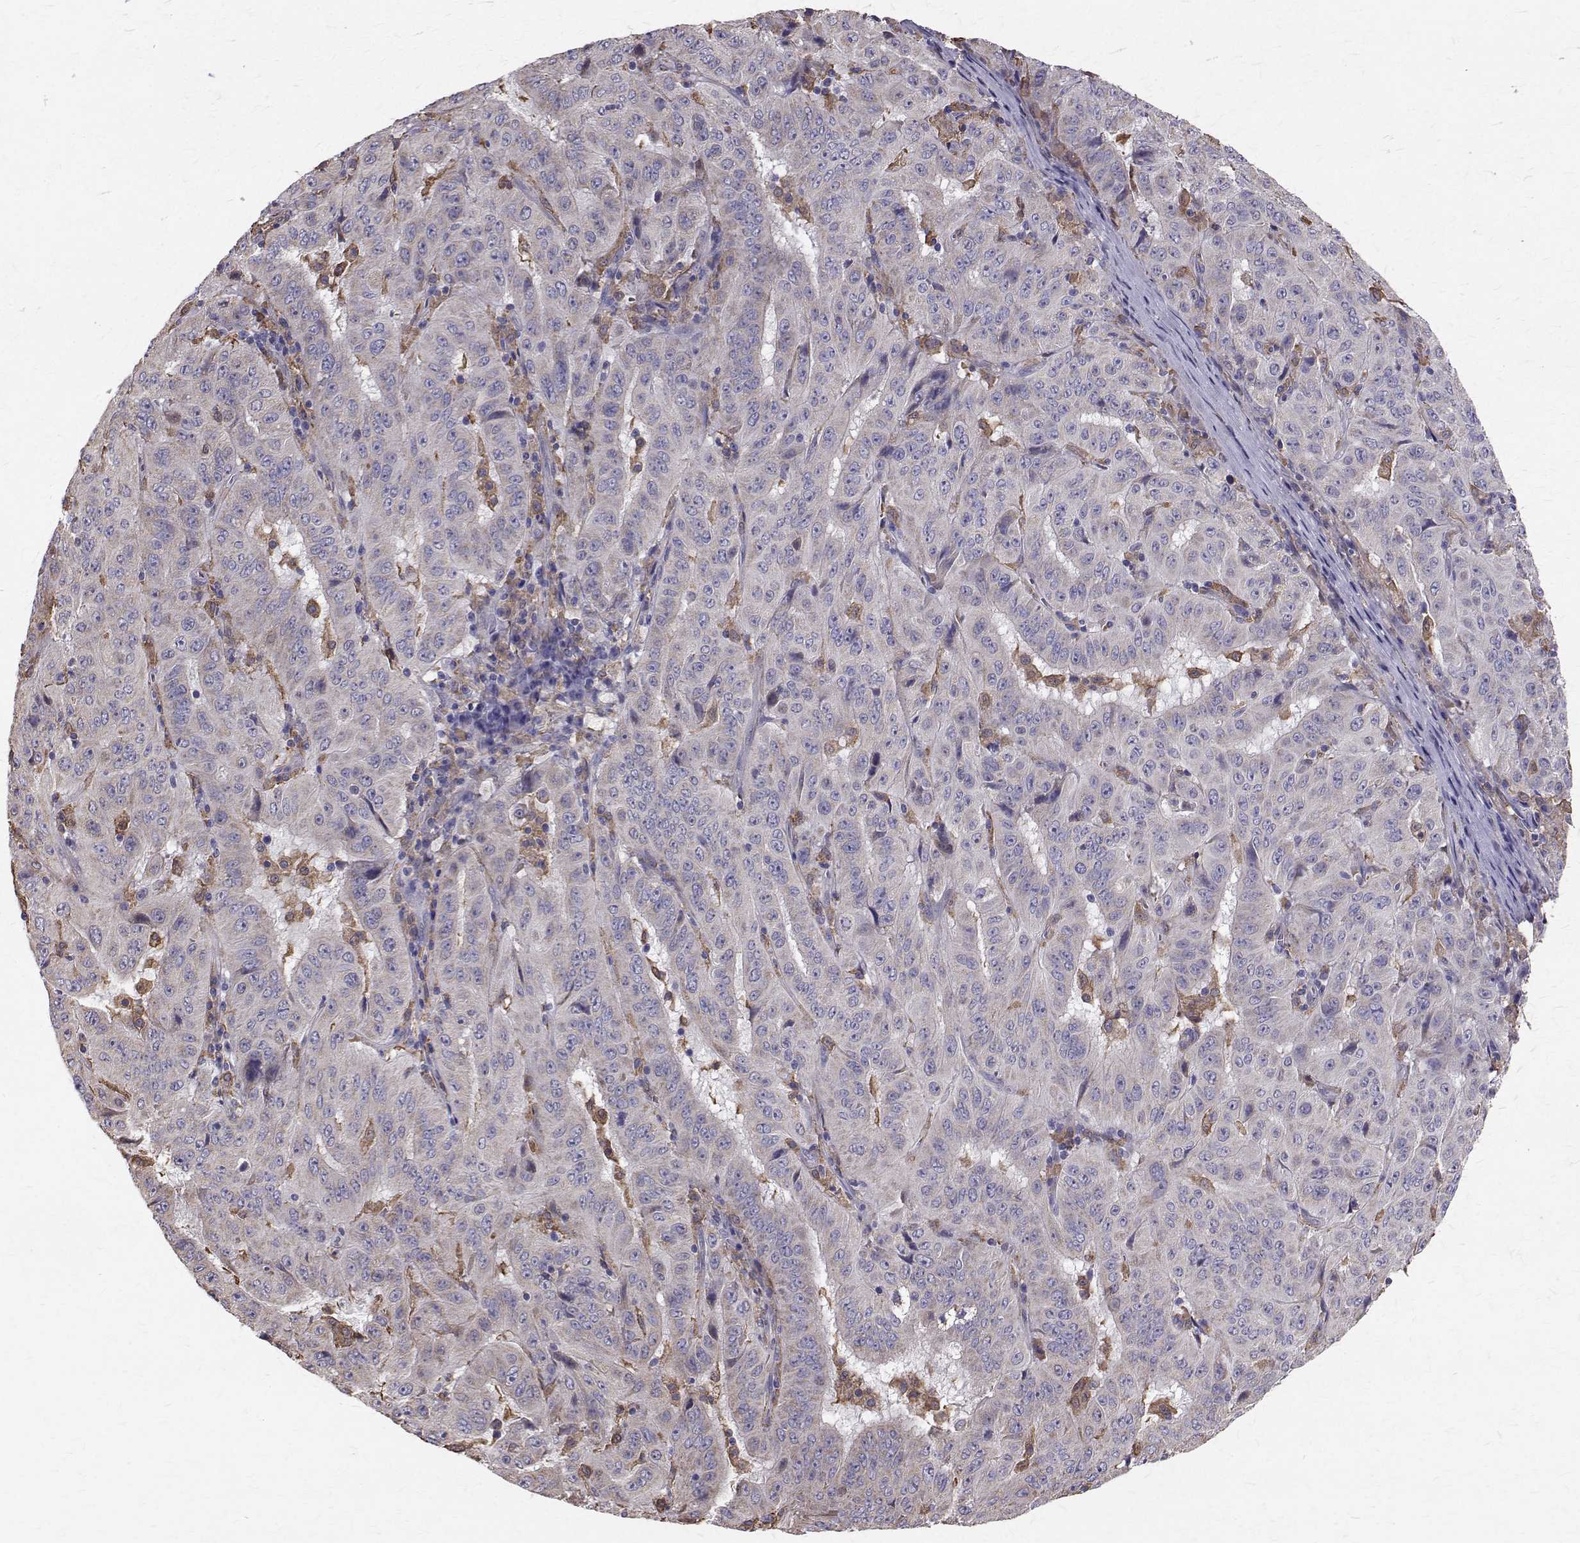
{"staining": {"intensity": "negative", "quantity": "none", "location": "none"}, "tissue": "pancreatic cancer", "cell_type": "Tumor cells", "image_type": "cancer", "snomed": [{"axis": "morphology", "description": "Adenocarcinoma, NOS"}, {"axis": "topography", "description": "Pancreas"}], "caption": "There is no significant staining in tumor cells of pancreatic adenocarcinoma.", "gene": "CCDC89", "patient": {"sex": "male", "age": 63}}